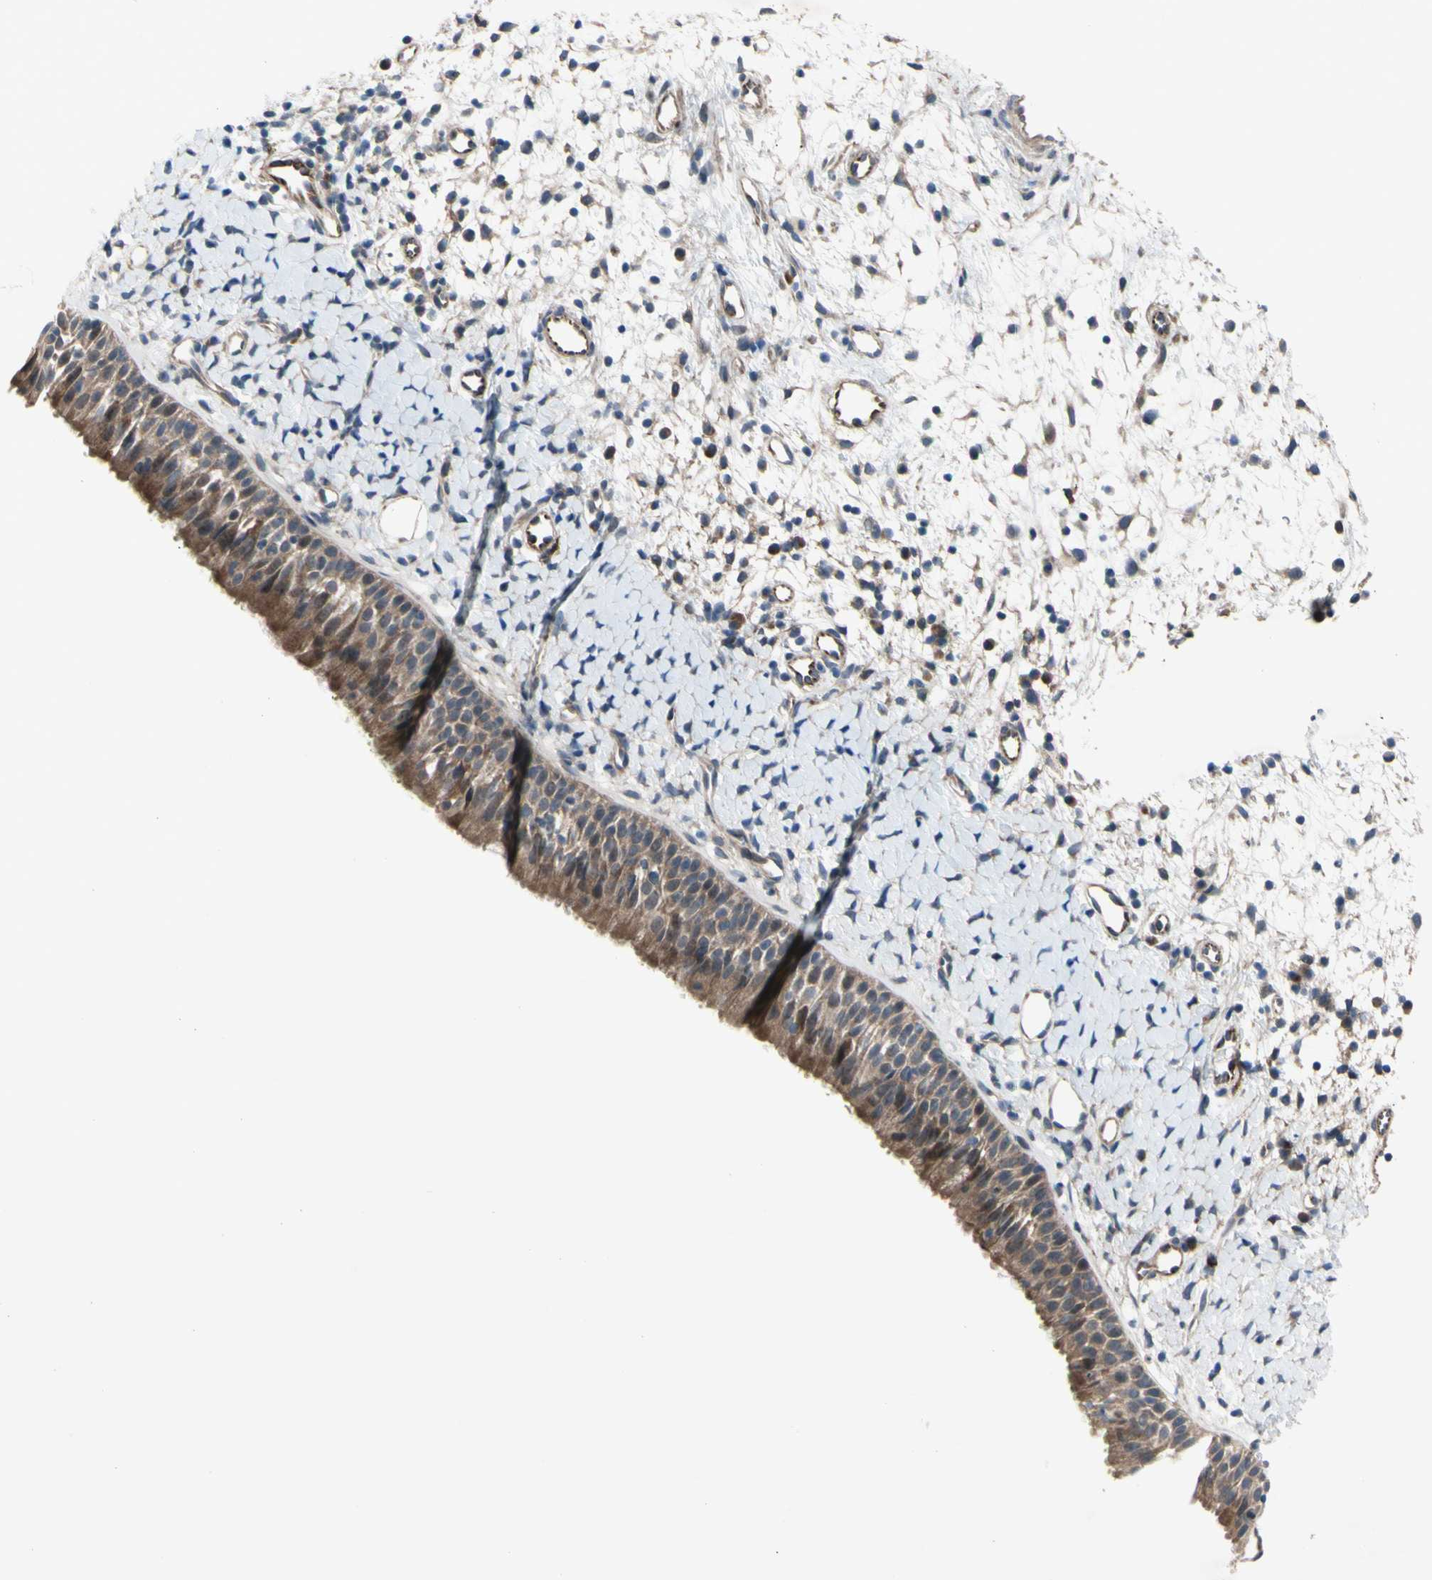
{"staining": {"intensity": "moderate", "quantity": ">75%", "location": "cytoplasmic/membranous"}, "tissue": "nasopharynx", "cell_type": "Respiratory epithelial cells", "image_type": "normal", "snomed": [{"axis": "morphology", "description": "Normal tissue, NOS"}, {"axis": "topography", "description": "Nasopharynx"}], "caption": "Nasopharynx stained with DAB IHC exhibits medium levels of moderate cytoplasmic/membranous positivity in approximately >75% of respiratory epithelial cells.", "gene": "SVIL", "patient": {"sex": "male", "age": 22}}